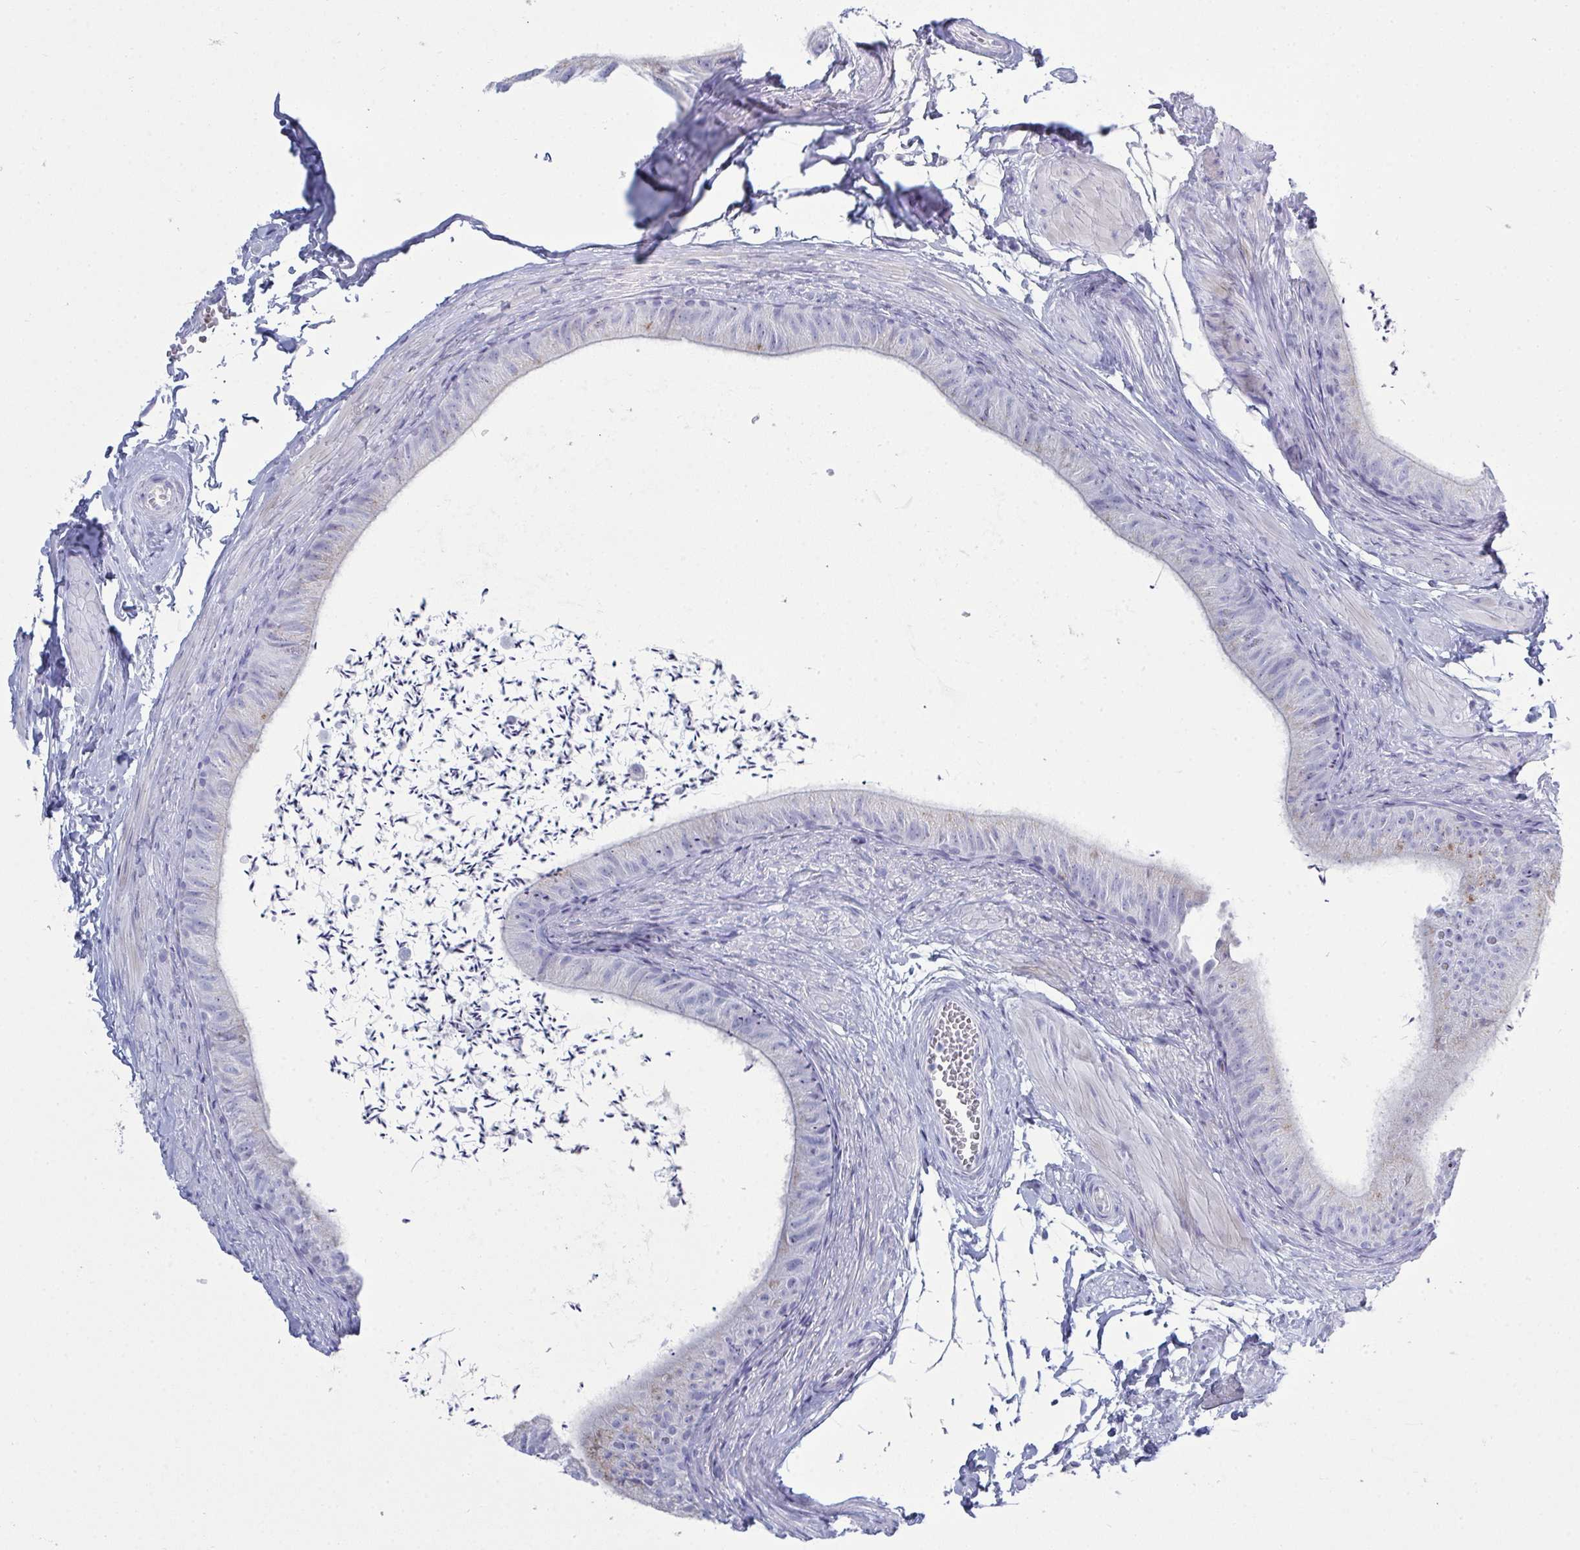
{"staining": {"intensity": "negative", "quantity": "none", "location": "none"}, "tissue": "epididymis", "cell_type": "Glandular cells", "image_type": "normal", "snomed": [{"axis": "morphology", "description": "Normal tissue, NOS"}, {"axis": "topography", "description": "Epididymis, spermatic cord, NOS"}, {"axis": "topography", "description": "Epididymis"}, {"axis": "topography", "description": "Peripheral nerve tissue"}], "caption": "IHC of benign human epididymis exhibits no expression in glandular cells.", "gene": "SERPINB10", "patient": {"sex": "male", "age": 29}}